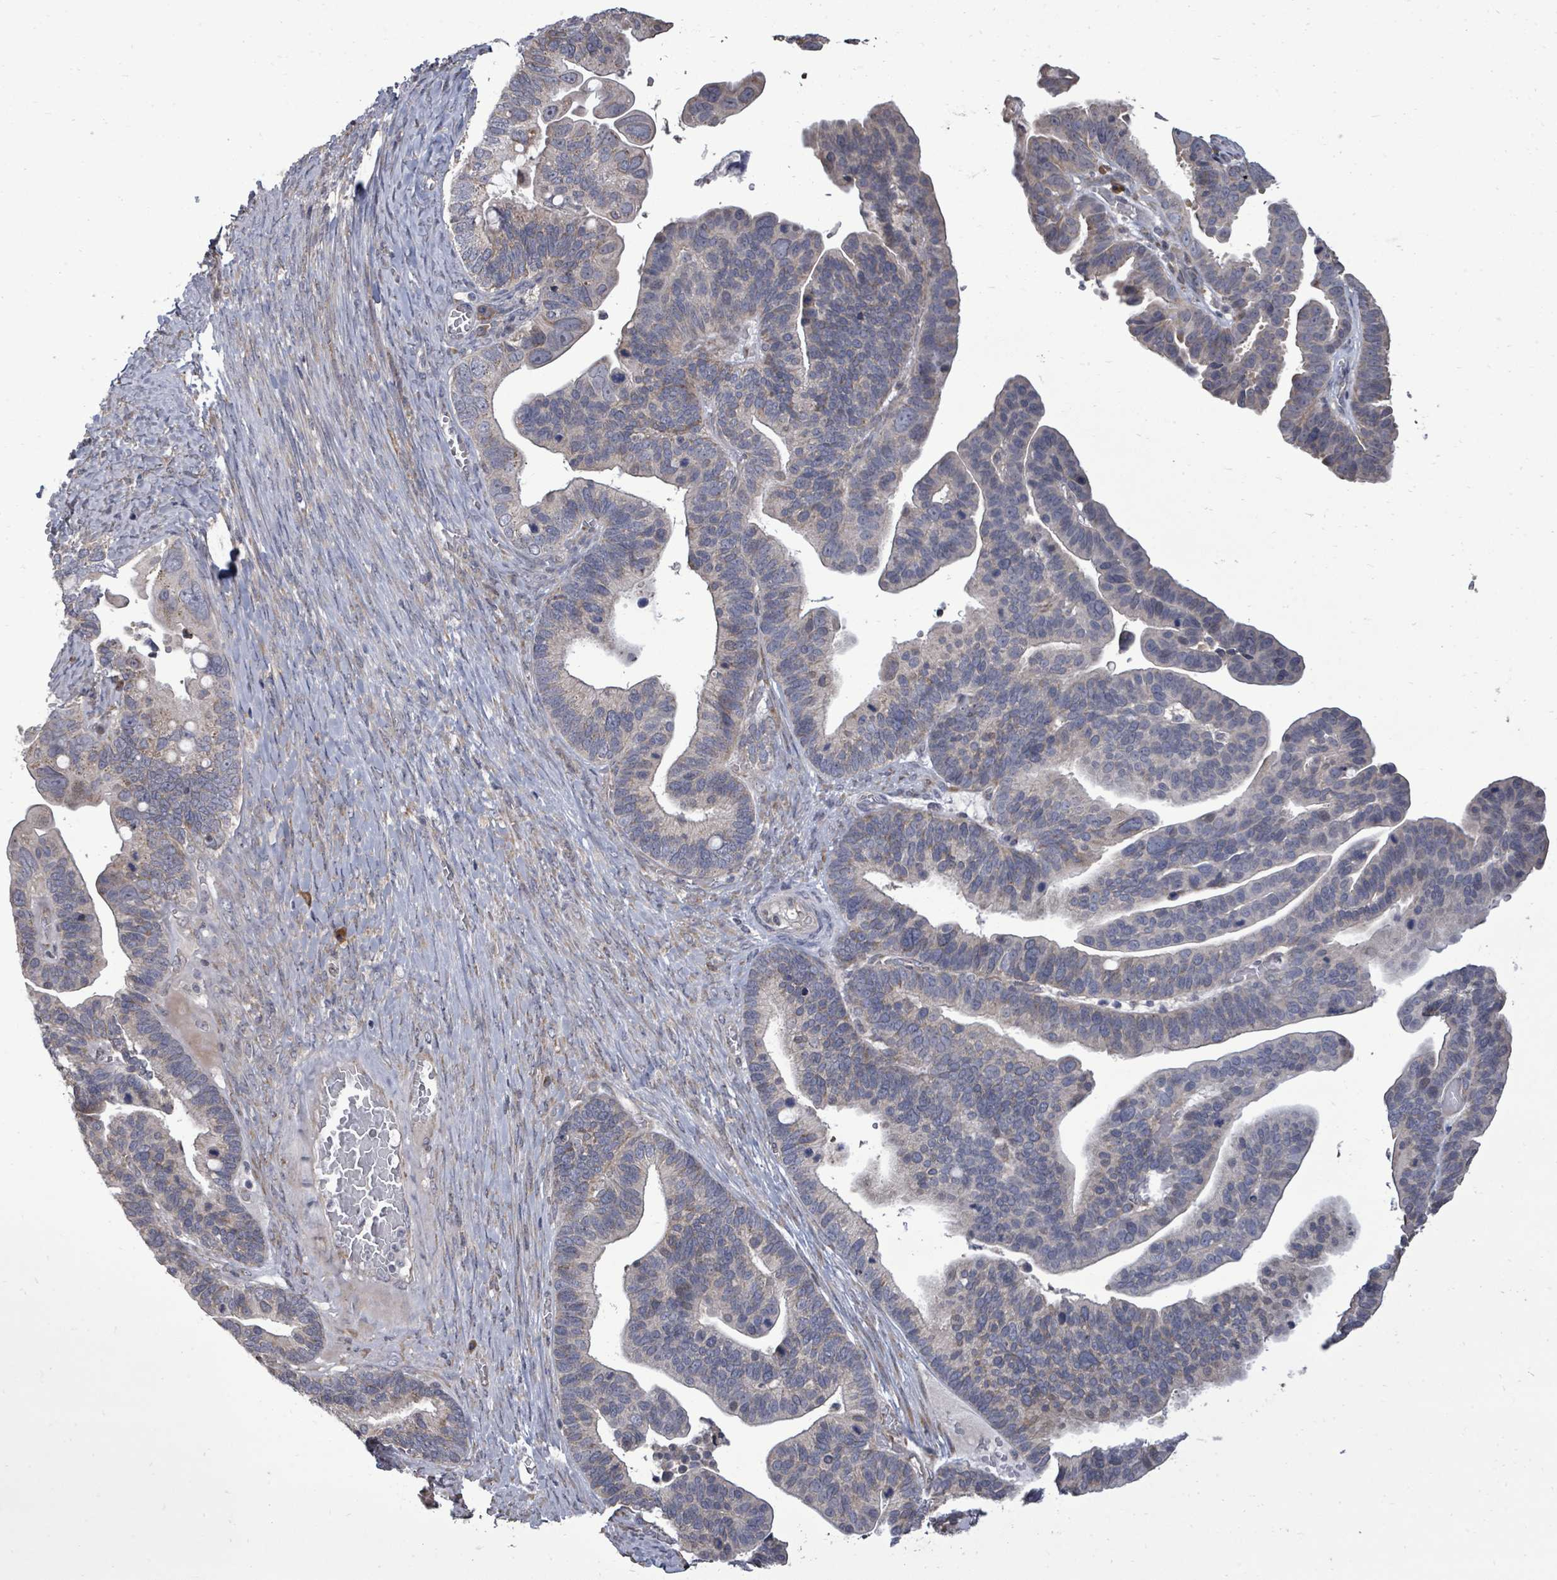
{"staining": {"intensity": "negative", "quantity": "none", "location": "none"}, "tissue": "ovarian cancer", "cell_type": "Tumor cells", "image_type": "cancer", "snomed": [{"axis": "morphology", "description": "Cystadenocarcinoma, serous, NOS"}, {"axis": "topography", "description": "Ovary"}], "caption": "Tumor cells are negative for brown protein staining in serous cystadenocarcinoma (ovarian).", "gene": "POMGNT2", "patient": {"sex": "female", "age": 56}}